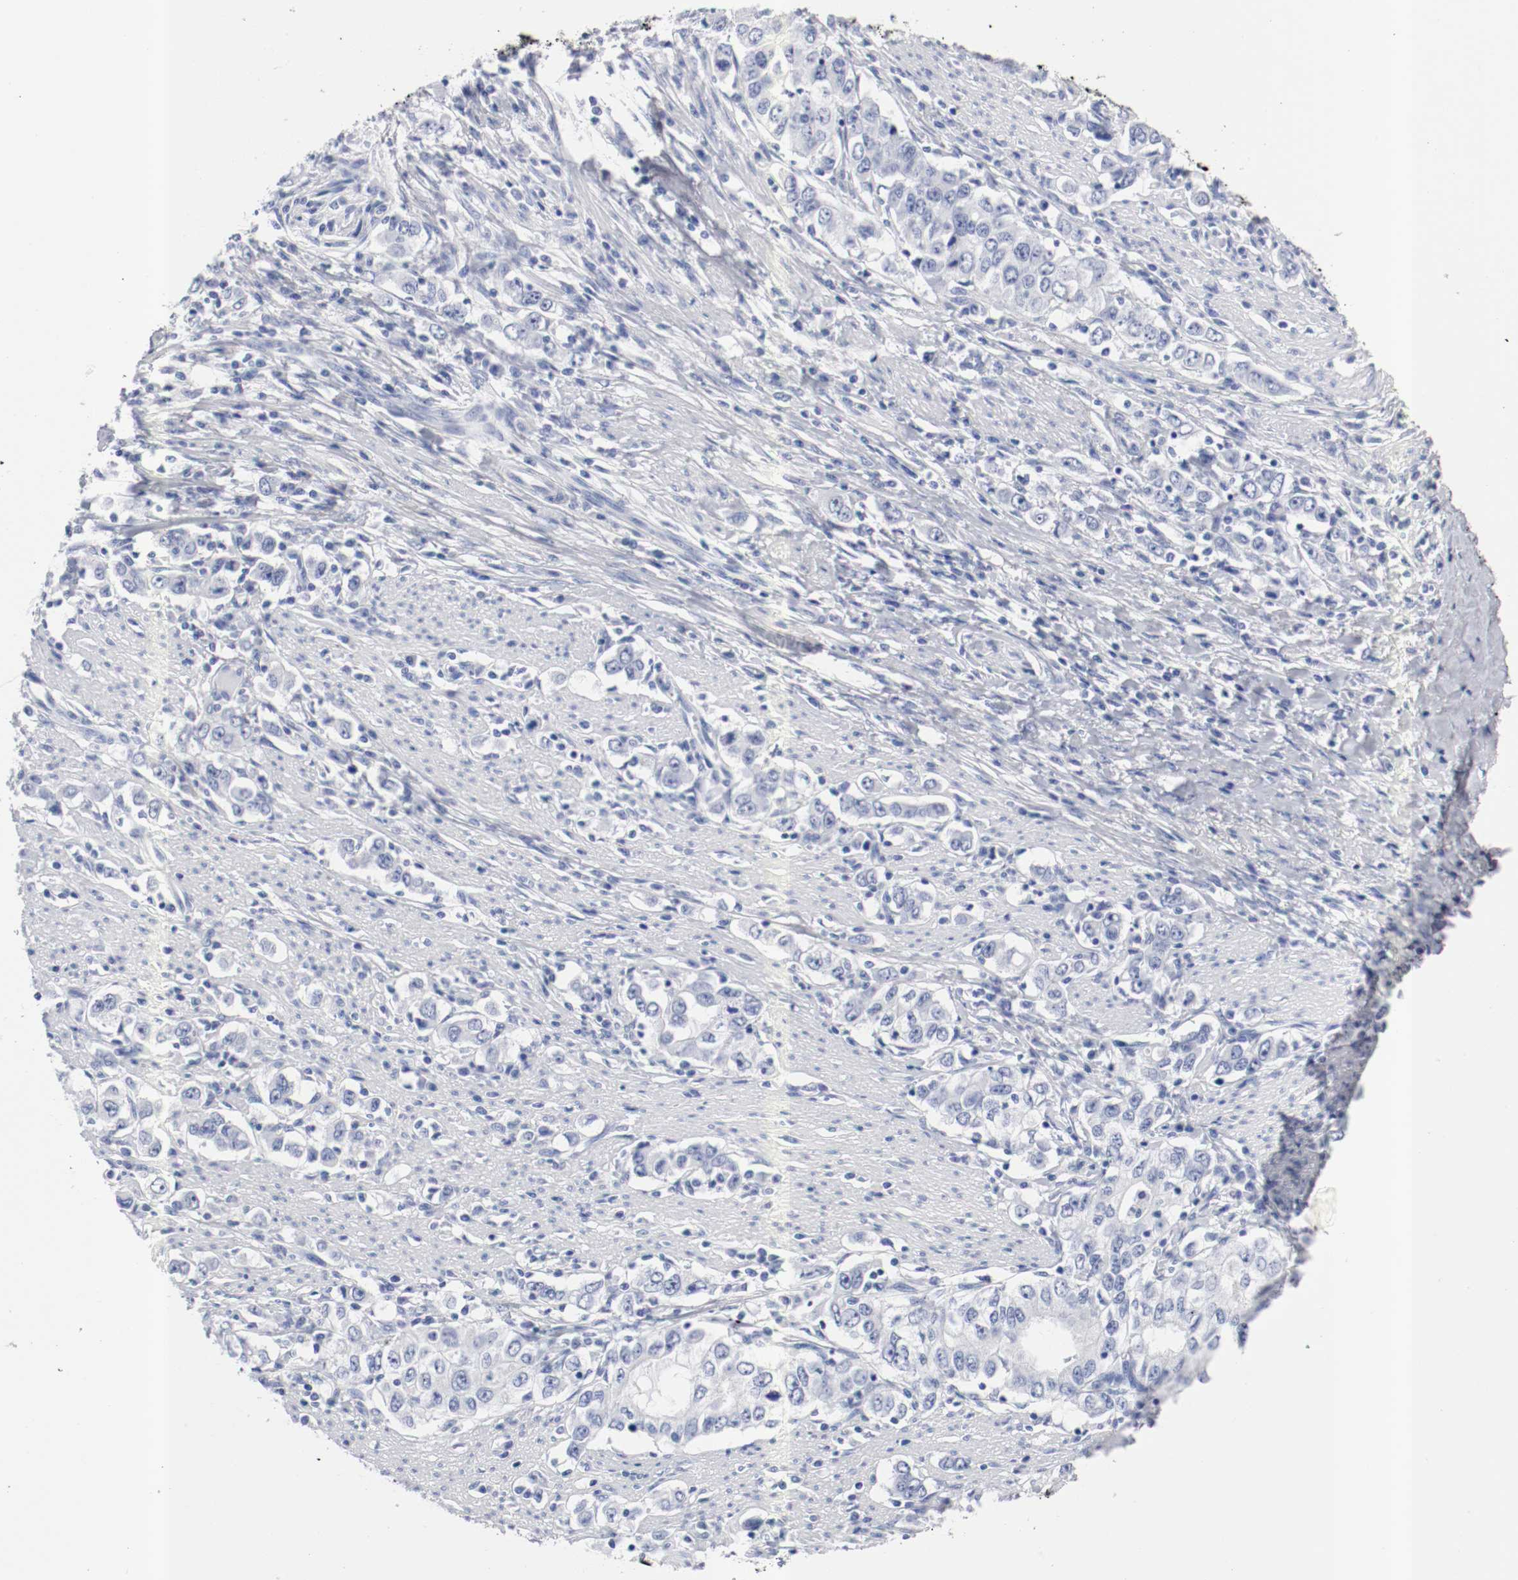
{"staining": {"intensity": "negative", "quantity": "none", "location": "none"}, "tissue": "stomach cancer", "cell_type": "Tumor cells", "image_type": "cancer", "snomed": [{"axis": "morphology", "description": "Adenocarcinoma, NOS"}, {"axis": "topography", "description": "Stomach, lower"}], "caption": "This is an immunohistochemistry image of human adenocarcinoma (stomach). There is no expression in tumor cells.", "gene": "GAD1", "patient": {"sex": "female", "age": 72}}